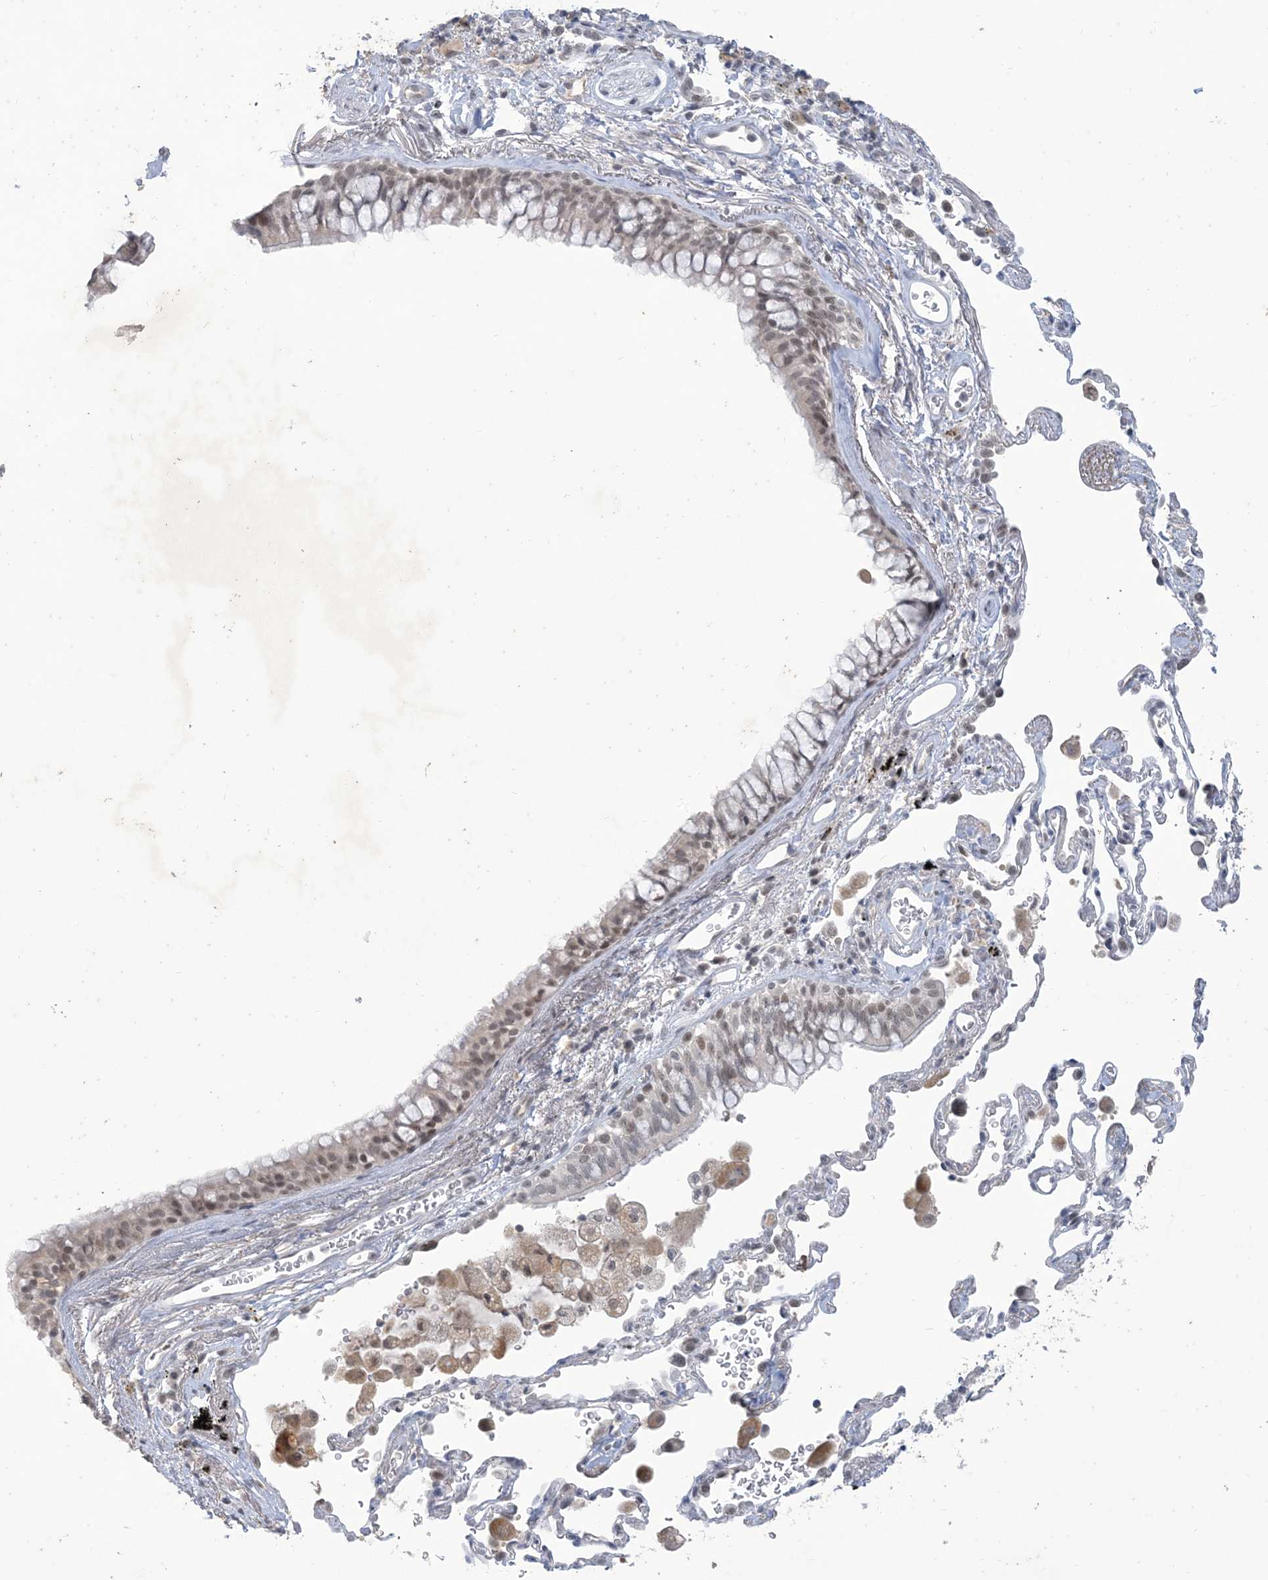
{"staining": {"intensity": "weak", "quantity": "<25%", "location": "nuclear"}, "tissue": "bronchus", "cell_type": "Respiratory epithelial cells", "image_type": "normal", "snomed": [{"axis": "morphology", "description": "Normal tissue, NOS"}, {"axis": "morphology", "description": "Adenocarcinoma, NOS"}, {"axis": "topography", "description": "Bronchus"}, {"axis": "topography", "description": "Lung"}], "caption": "Immunohistochemical staining of benign human bronchus shows no significant expression in respiratory epithelial cells.", "gene": "ZNF674", "patient": {"sex": "male", "age": 54}}